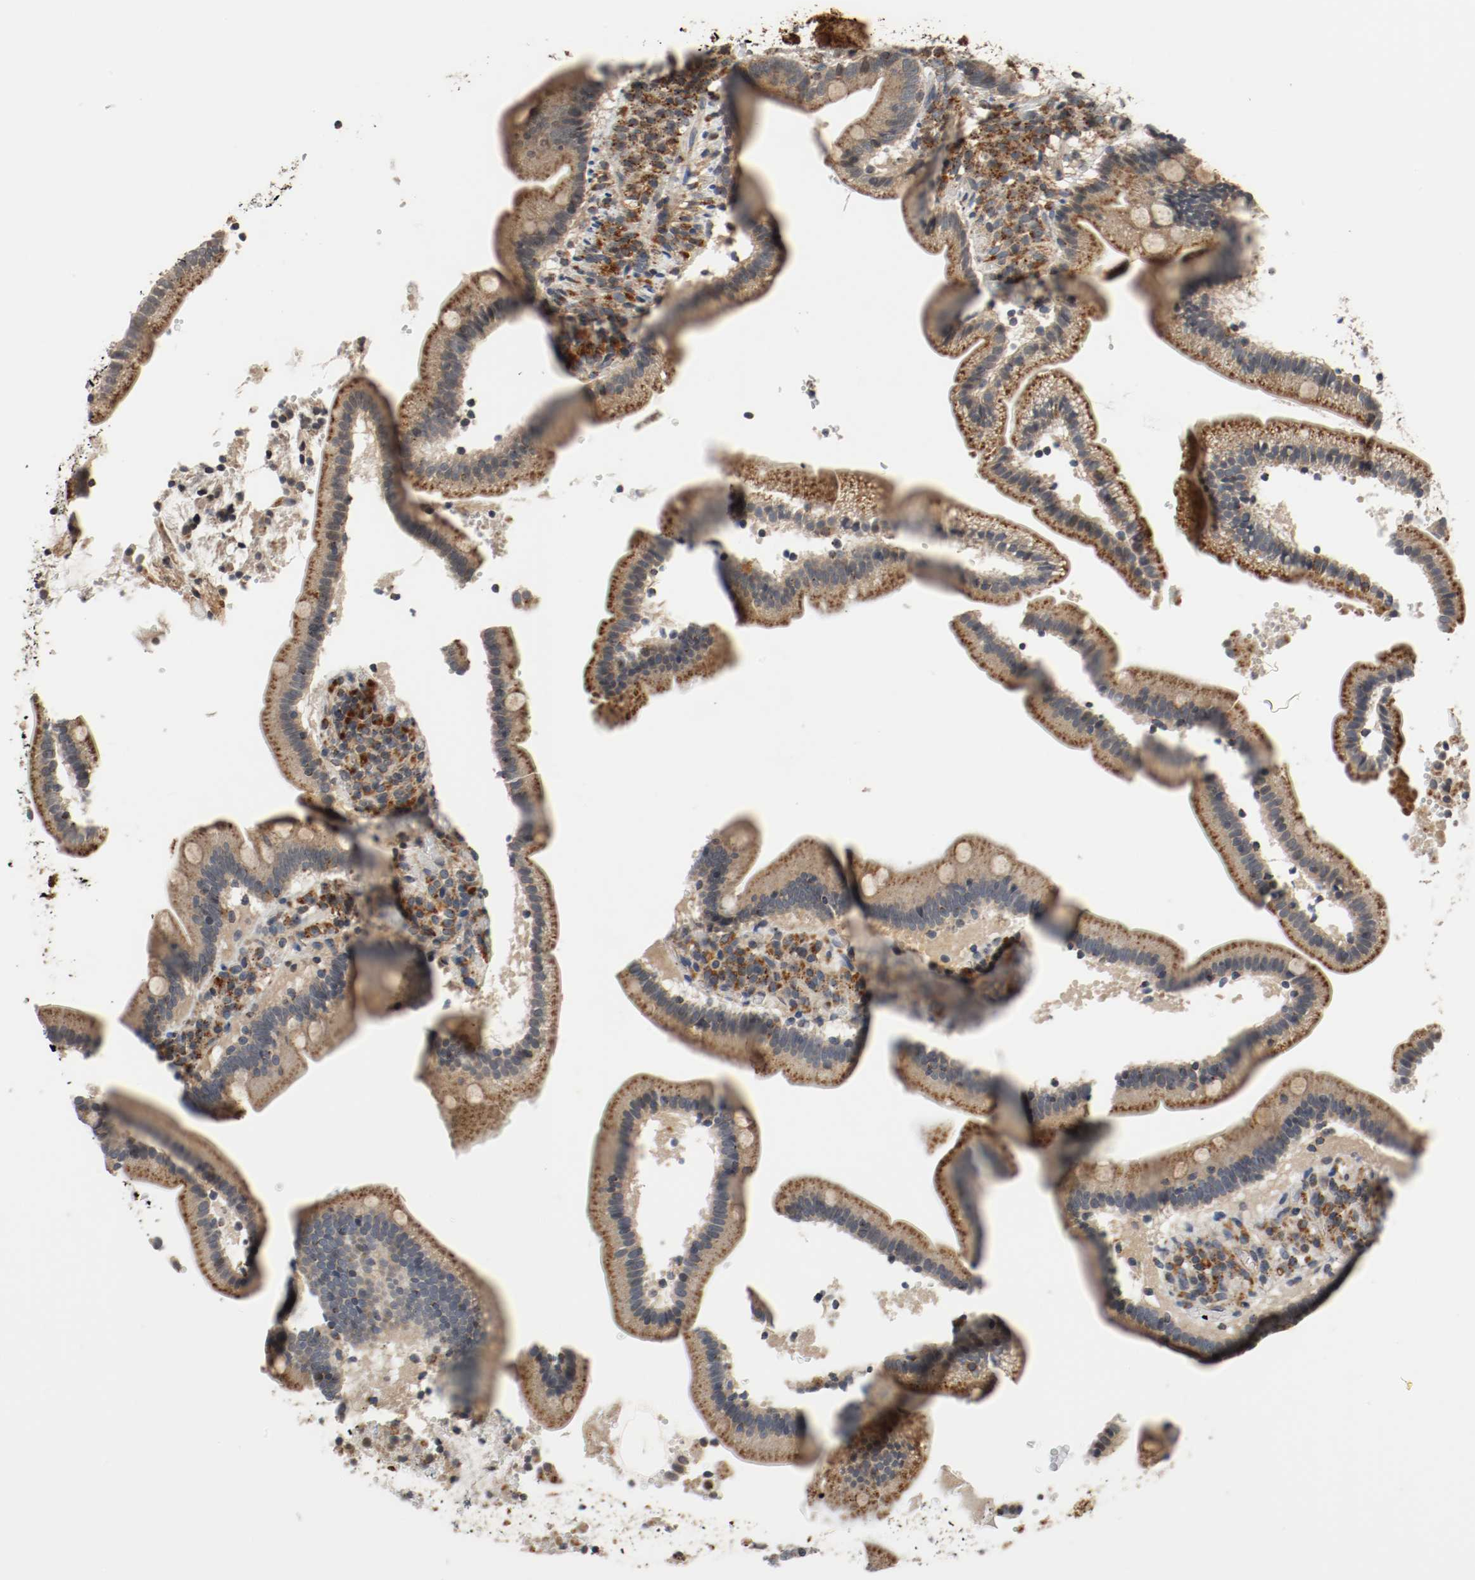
{"staining": {"intensity": "moderate", "quantity": ">75%", "location": "cytoplasmic/membranous"}, "tissue": "duodenum", "cell_type": "Glandular cells", "image_type": "normal", "snomed": [{"axis": "morphology", "description": "Normal tissue, NOS"}, {"axis": "topography", "description": "Duodenum"}], "caption": "Human duodenum stained for a protein (brown) reveals moderate cytoplasmic/membranous positive positivity in about >75% of glandular cells.", "gene": "LAMP2", "patient": {"sex": "male", "age": 66}}